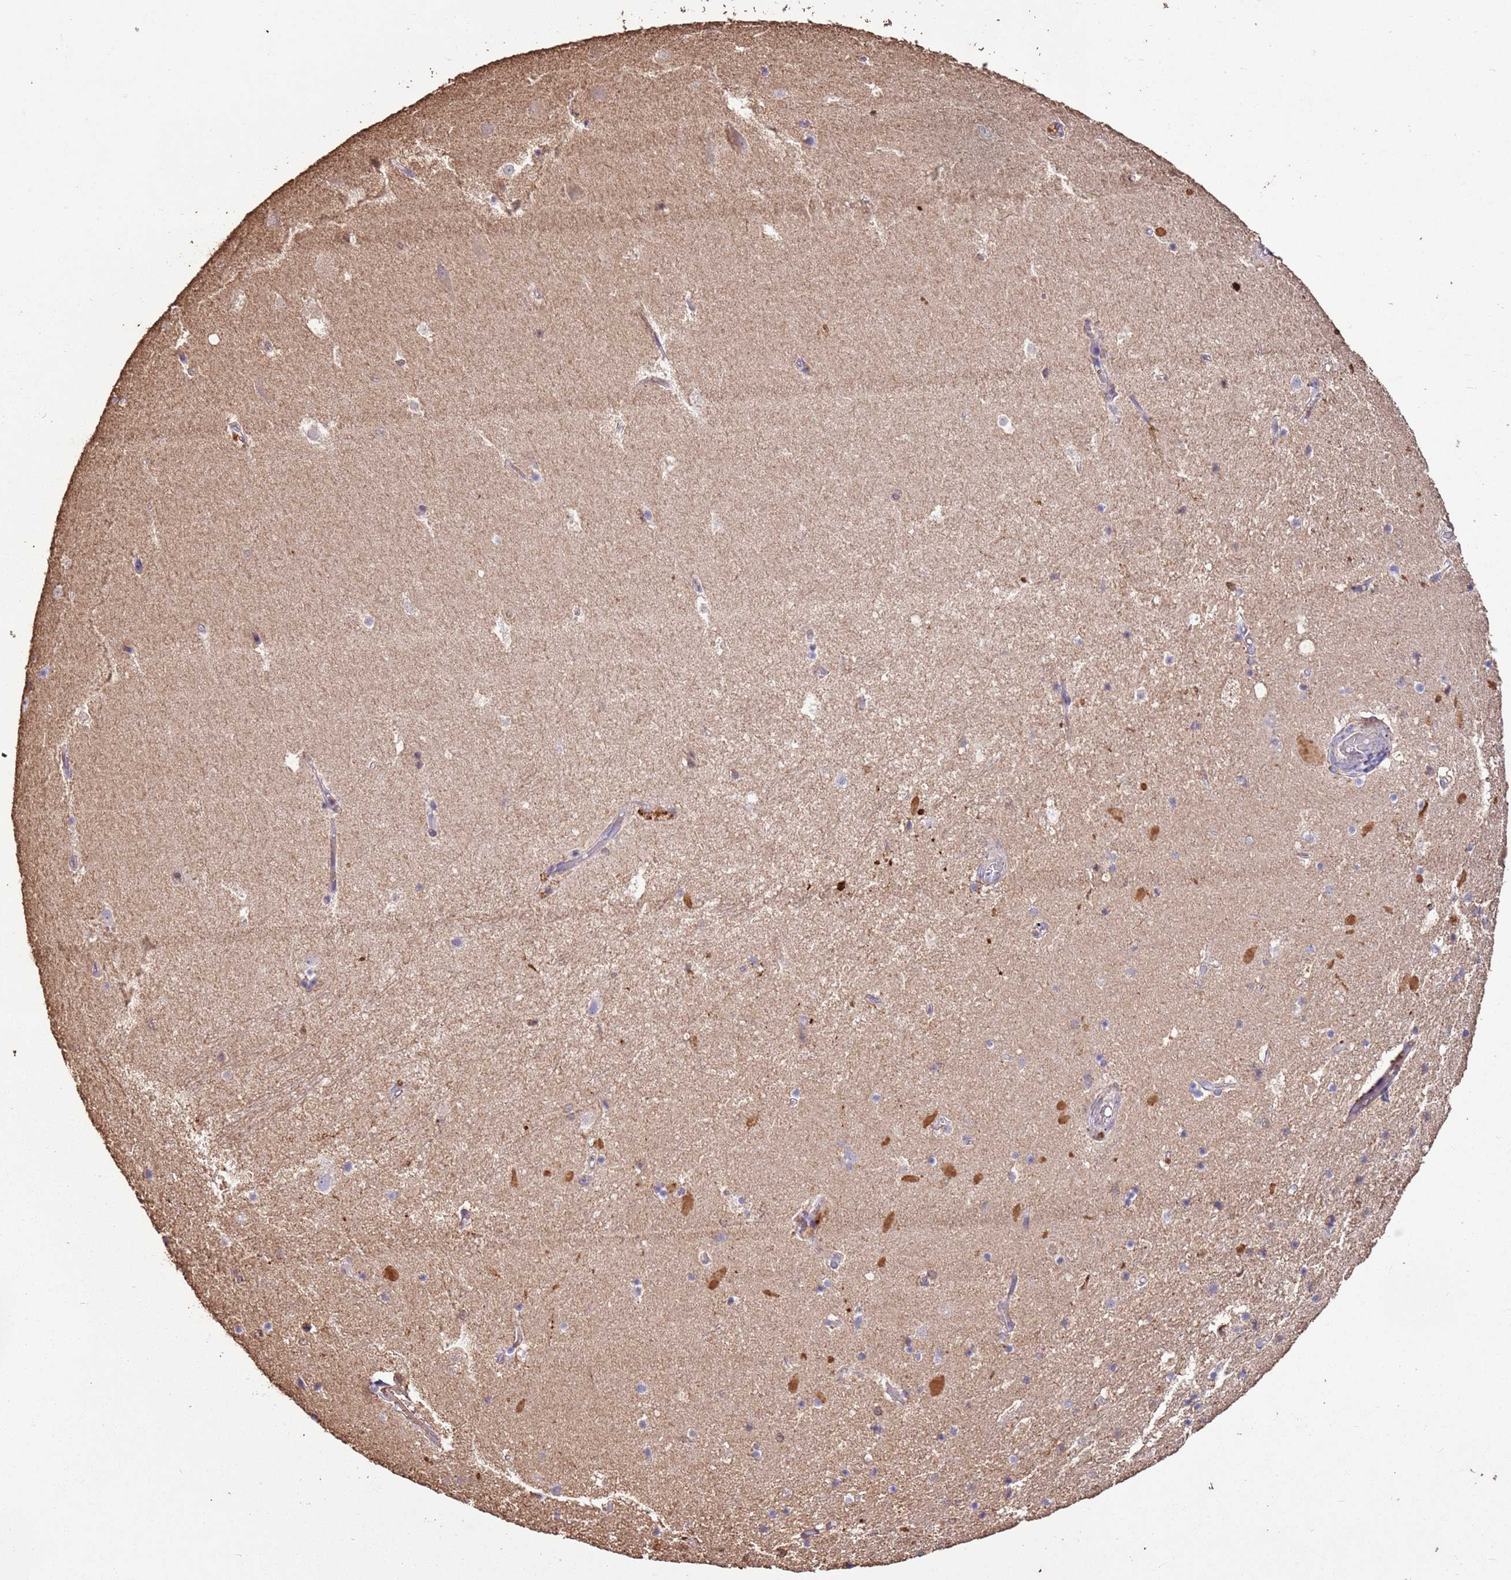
{"staining": {"intensity": "moderate", "quantity": "<25%", "location": "cytoplasmic/membranous,nuclear"}, "tissue": "hippocampus", "cell_type": "Glial cells", "image_type": "normal", "snomed": [{"axis": "morphology", "description": "Normal tissue, NOS"}, {"axis": "topography", "description": "Hippocampus"}], "caption": "The immunohistochemical stain shows moderate cytoplasmic/membranous,nuclear expression in glial cells of normal hippocampus.", "gene": "ARL10", "patient": {"sex": "female", "age": 52}}